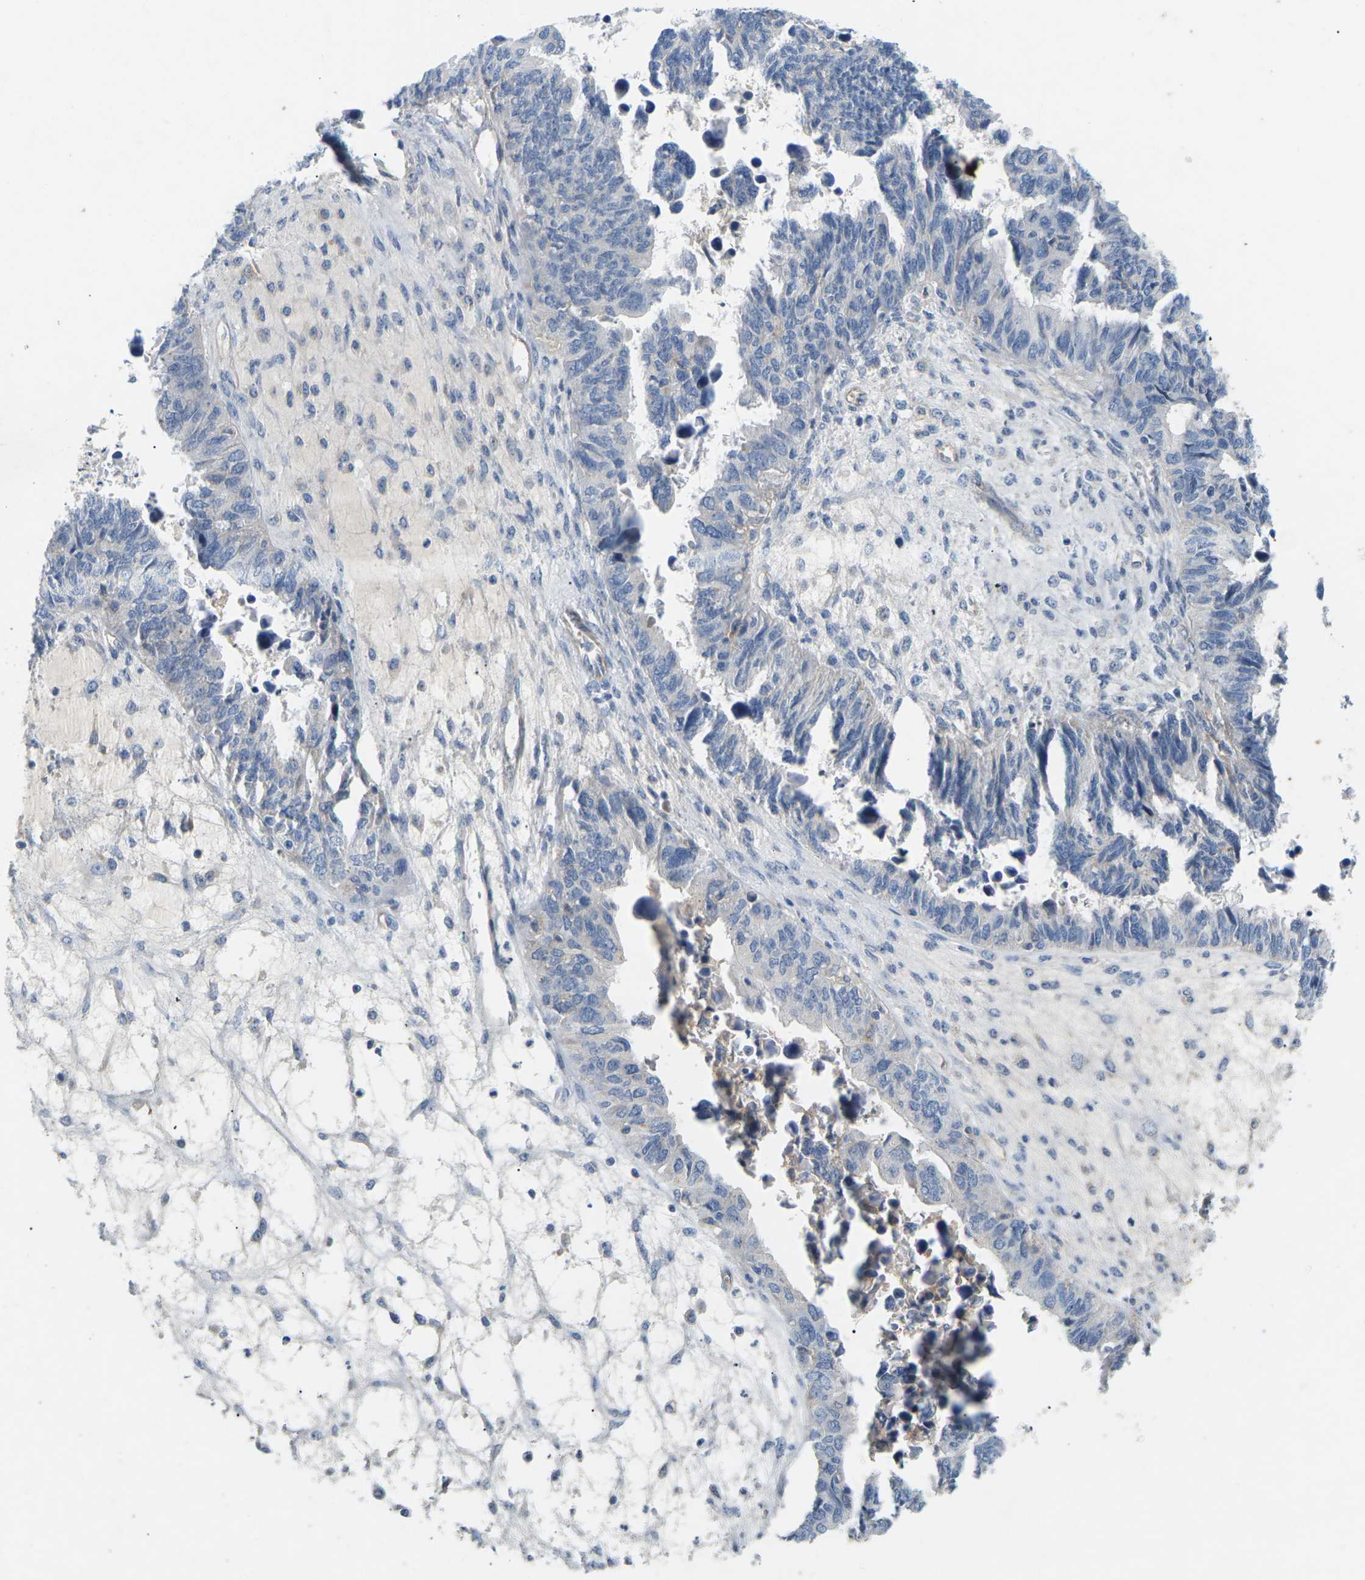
{"staining": {"intensity": "negative", "quantity": "none", "location": "none"}, "tissue": "ovarian cancer", "cell_type": "Tumor cells", "image_type": "cancer", "snomed": [{"axis": "morphology", "description": "Cystadenocarcinoma, serous, NOS"}, {"axis": "topography", "description": "Ovary"}], "caption": "This is an IHC image of ovarian serous cystadenocarcinoma. There is no positivity in tumor cells.", "gene": "ITGA5", "patient": {"sex": "female", "age": 79}}